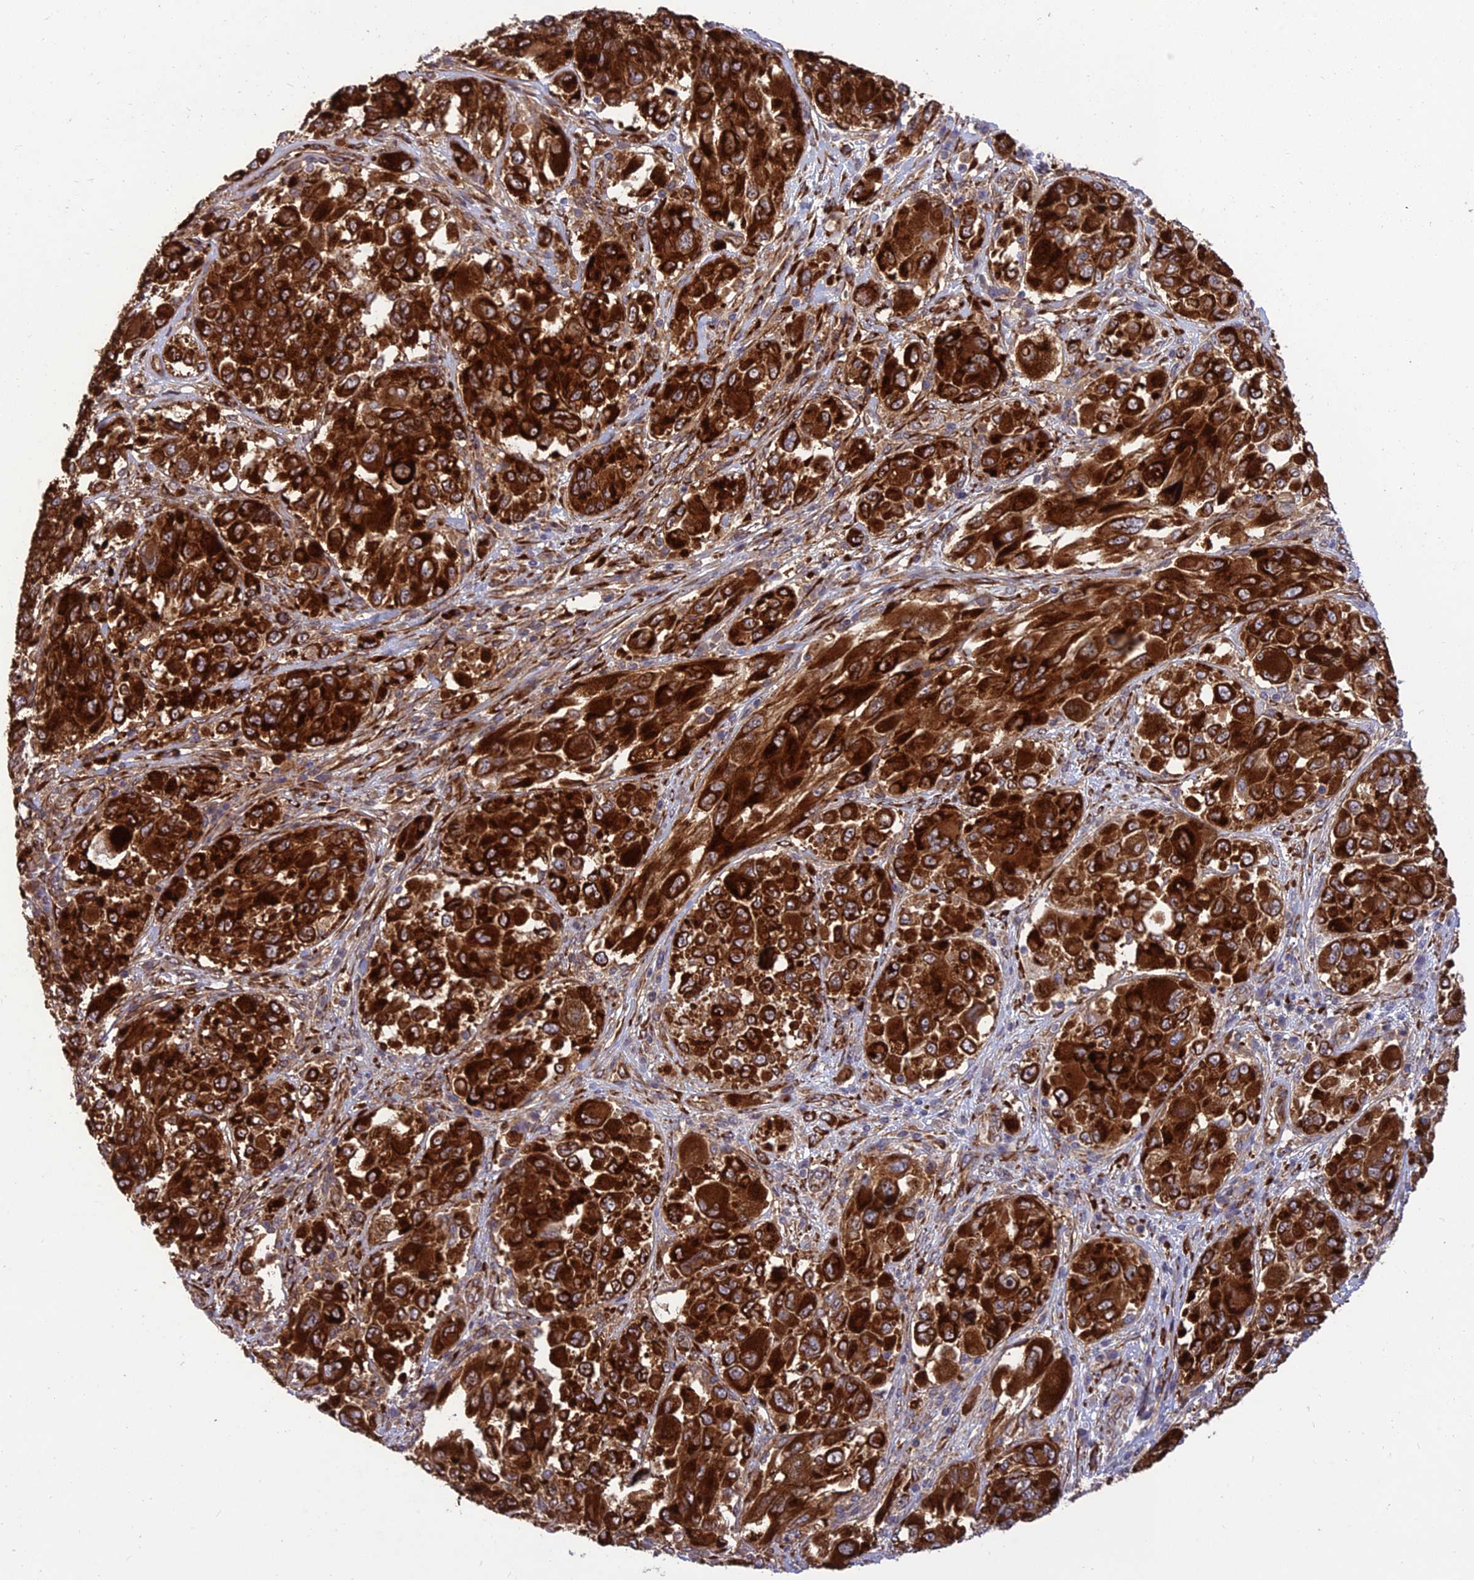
{"staining": {"intensity": "strong", "quantity": ">75%", "location": "cytoplasmic/membranous"}, "tissue": "melanoma", "cell_type": "Tumor cells", "image_type": "cancer", "snomed": [{"axis": "morphology", "description": "Malignant melanoma, NOS"}, {"axis": "topography", "description": "Skin"}], "caption": "Melanoma was stained to show a protein in brown. There is high levels of strong cytoplasmic/membranous staining in approximately >75% of tumor cells.", "gene": "CRTAP", "patient": {"sex": "female", "age": 91}}